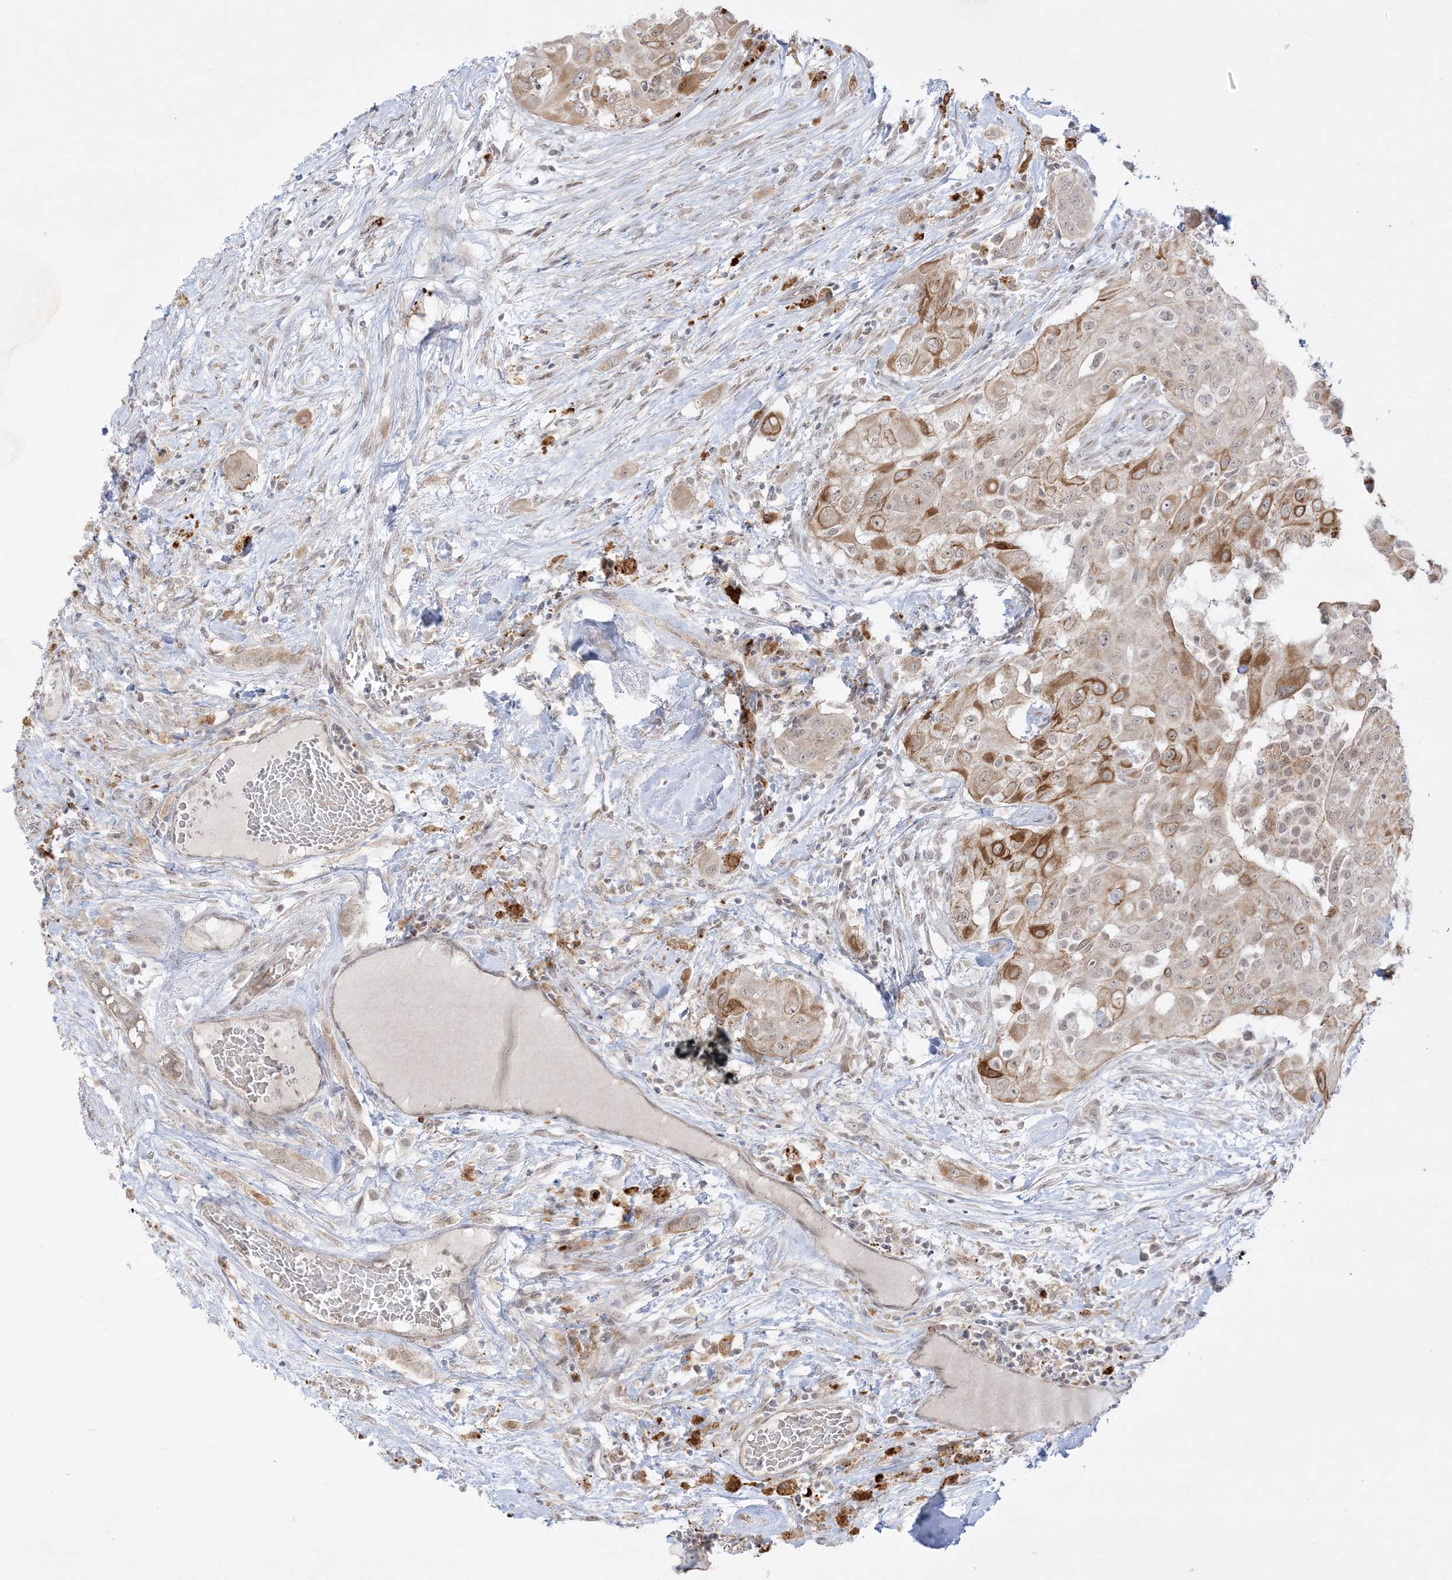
{"staining": {"intensity": "moderate", "quantity": "25%-75%", "location": "cytoplasmic/membranous"}, "tissue": "thyroid cancer", "cell_type": "Tumor cells", "image_type": "cancer", "snomed": [{"axis": "morphology", "description": "Papillary adenocarcinoma, NOS"}, {"axis": "topography", "description": "Thyroid gland"}], "caption": "High-power microscopy captured an immunohistochemistry histopathology image of thyroid papillary adenocarcinoma, revealing moderate cytoplasmic/membranous staining in about 25%-75% of tumor cells.", "gene": "PTK6", "patient": {"sex": "female", "age": 59}}